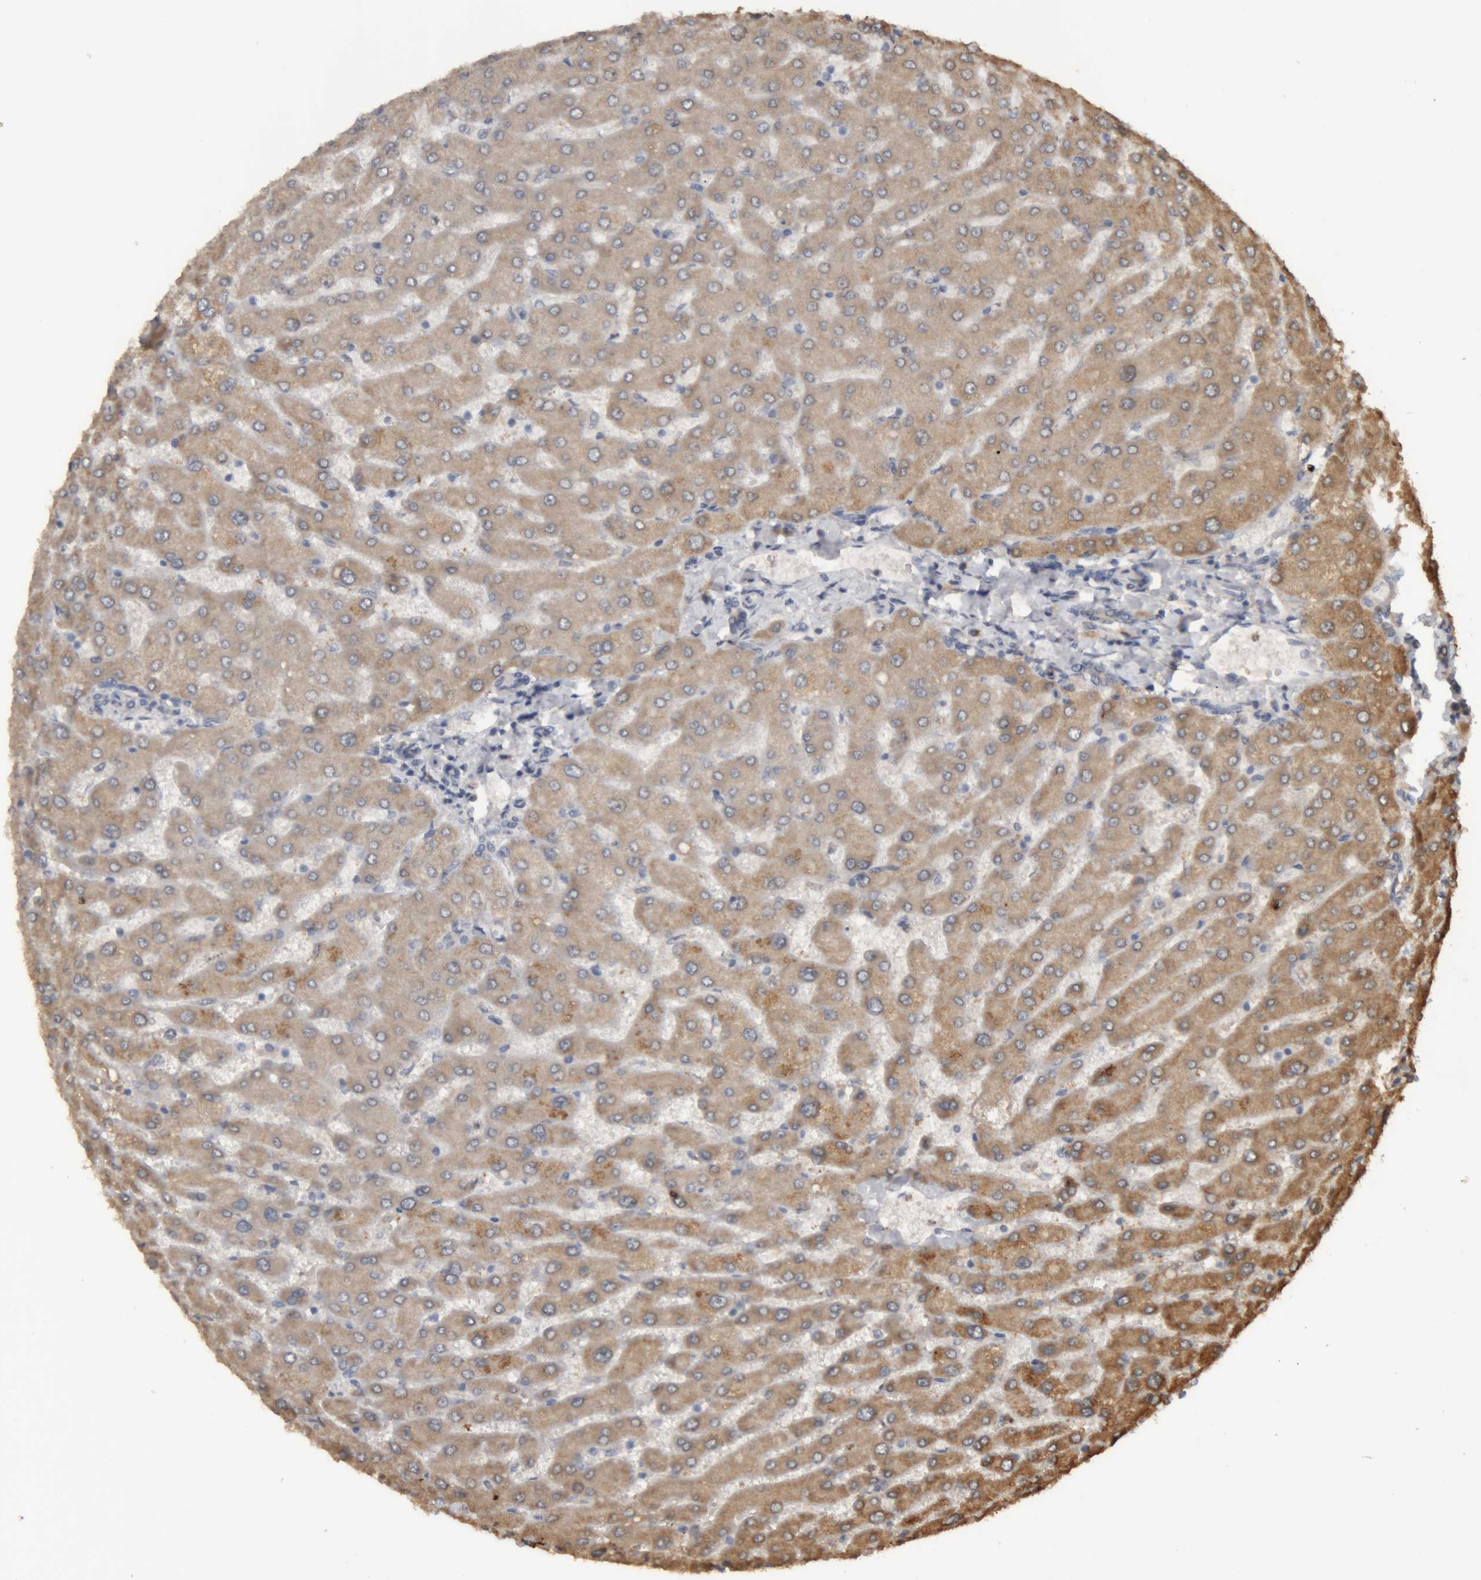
{"staining": {"intensity": "negative", "quantity": "none", "location": "none"}, "tissue": "liver", "cell_type": "Cholangiocytes", "image_type": "normal", "snomed": [{"axis": "morphology", "description": "Normal tissue, NOS"}, {"axis": "topography", "description": "Liver"}], "caption": "The histopathology image demonstrates no significant expression in cholangiocytes of liver.", "gene": "TMED7", "patient": {"sex": "male", "age": 55}}